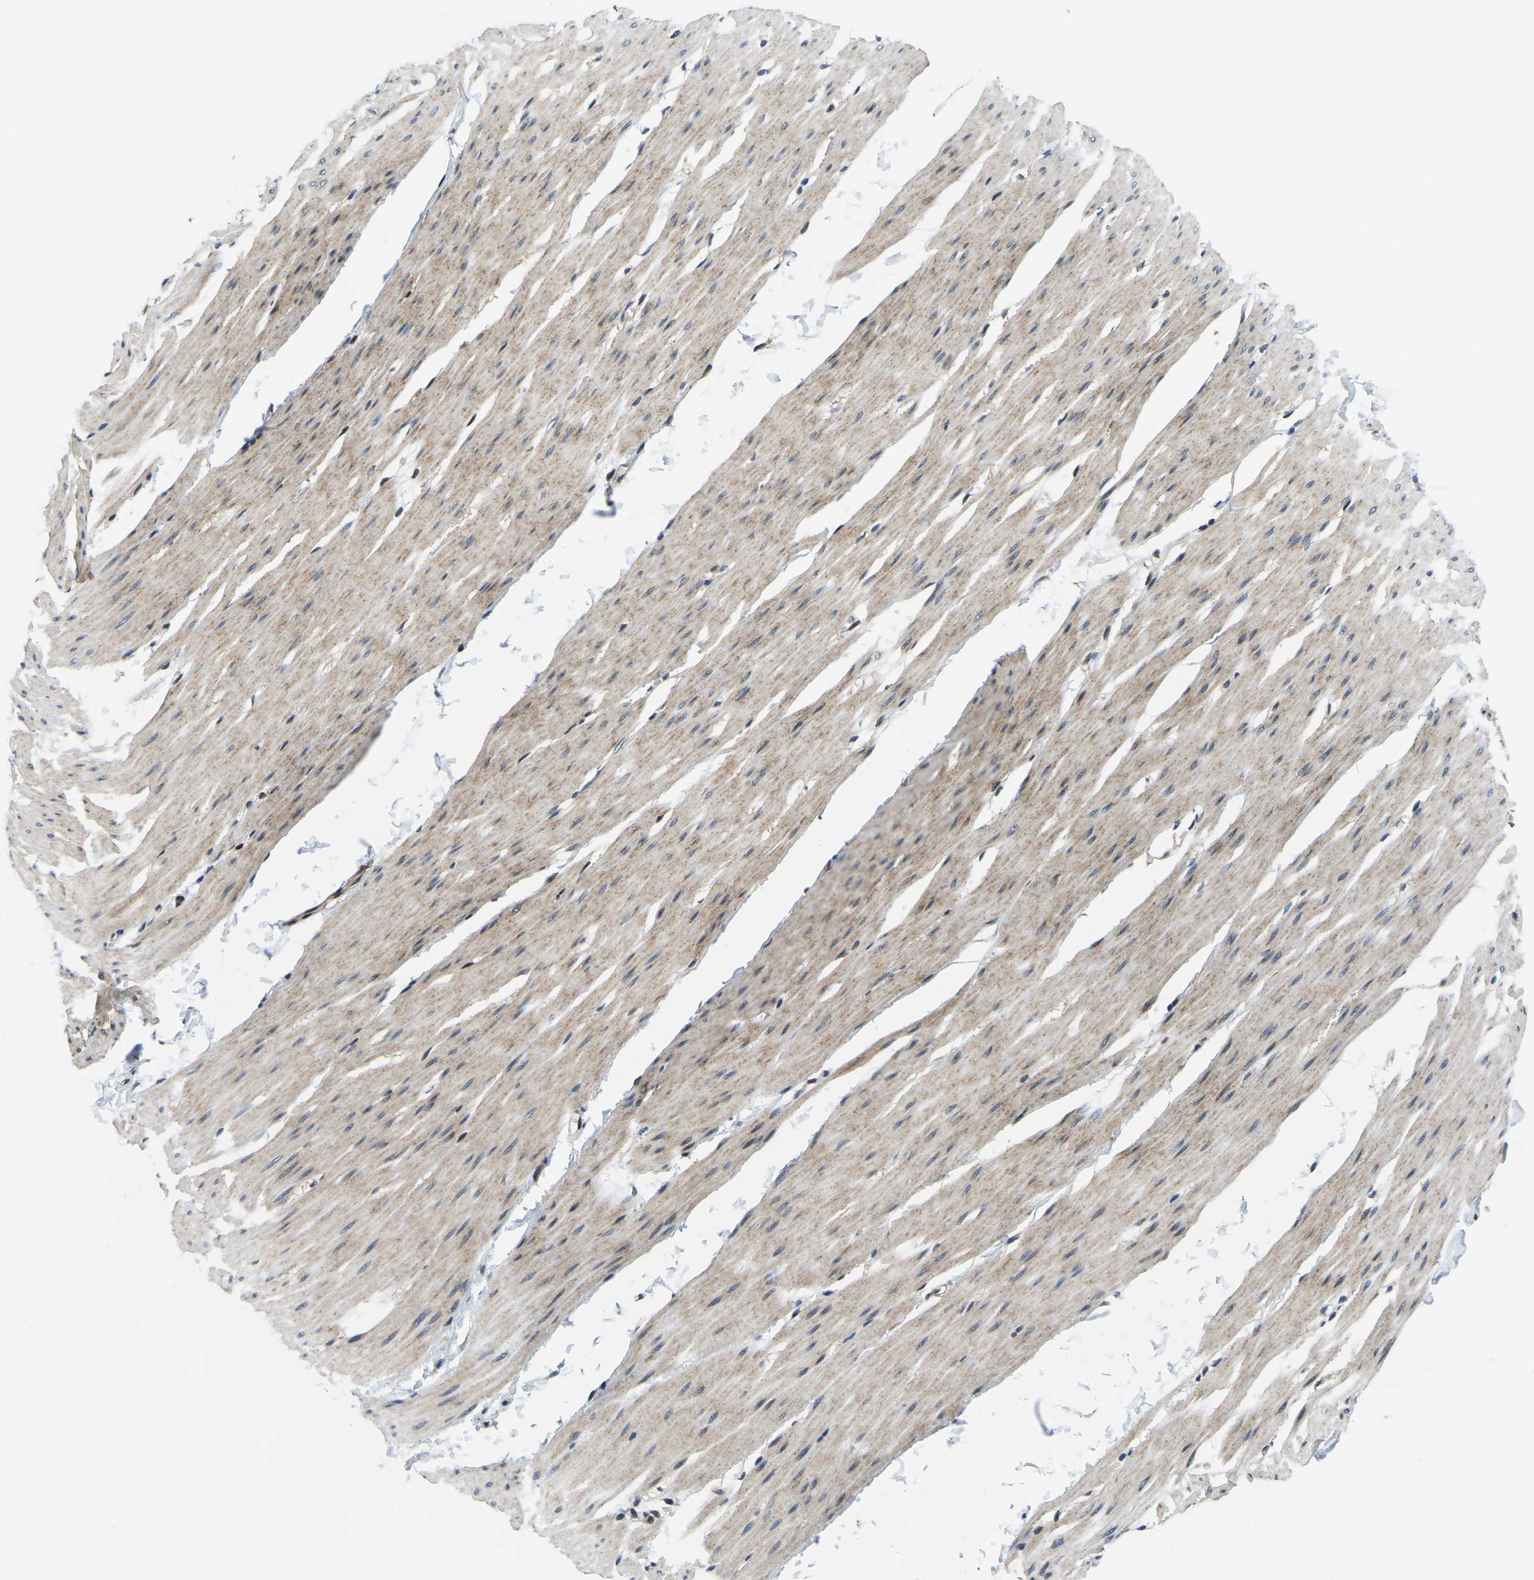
{"staining": {"intensity": "moderate", "quantity": ">75%", "location": "cytoplasmic/membranous"}, "tissue": "smooth muscle", "cell_type": "Smooth muscle cells", "image_type": "normal", "snomed": [{"axis": "morphology", "description": "Normal tissue, NOS"}, {"axis": "topography", "description": "Smooth muscle"}, {"axis": "topography", "description": "Colon"}], "caption": "The micrograph exhibits immunohistochemical staining of normal smooth muscle. There is moderate cytoplasmic/membranous expression is seen in about >75% of smooth muscle cells.", "gene": "DFFA", "patient": {"sex": "male", "age": 67}}